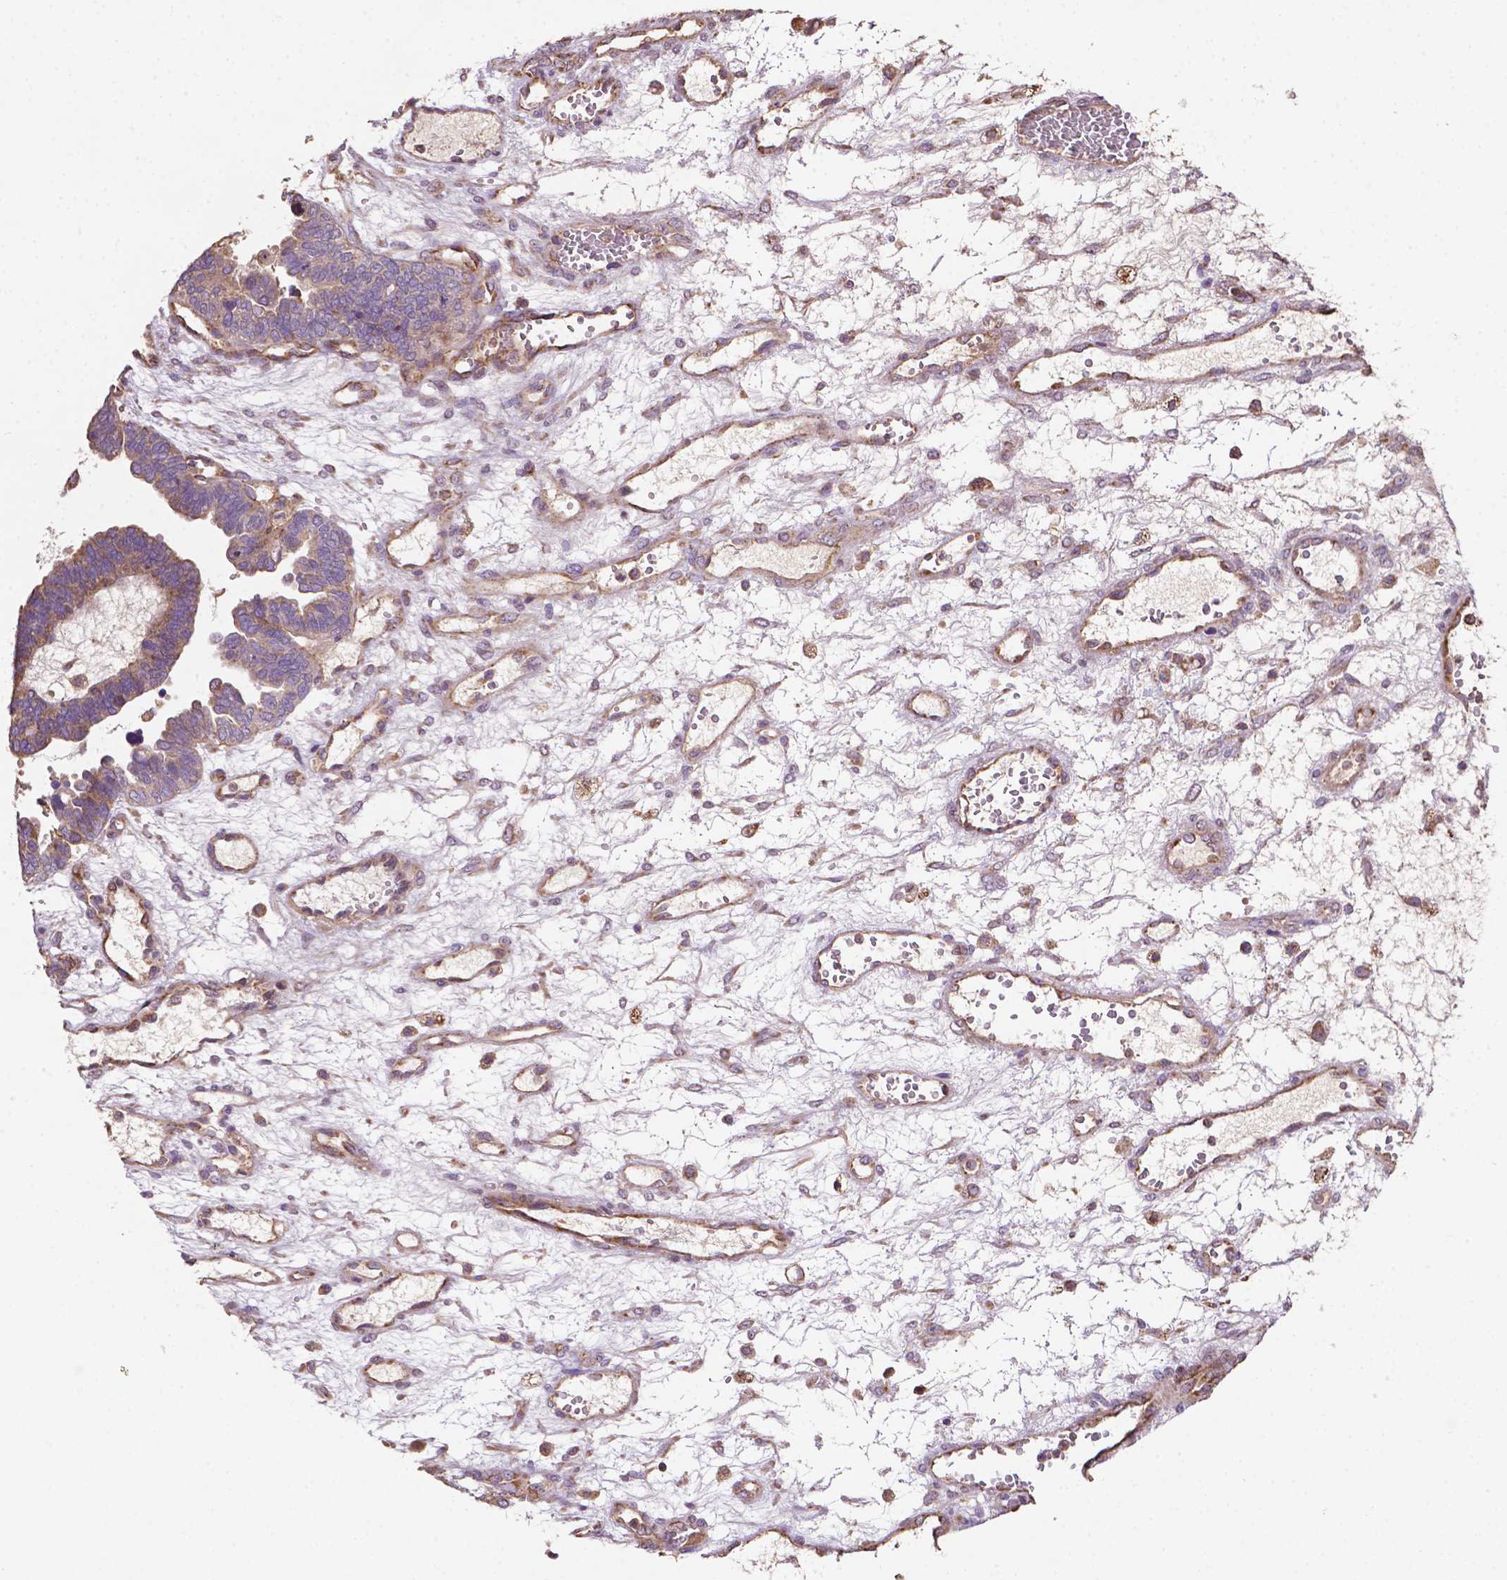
{"staining": {"intensity": "weak", "quantity": "25%-75%", "location": "cytoplasmic/membranous"}, "tissue": "ovarian cancer", "cell_type": "Tumor cells", "image_type": "cancer", "snomed": [{"axis": "morphology", "description": "Cystadenocarcinoma, serous, NOS"}, {"axis": "topography", "description": "Ovary"}], "caption": "Immunohistochemical staining of human serous cystadenocarcinoma (ovarian) reveals low levels of weak cytoplasmic/membranous staining in about 25%-75% of tumor cells. Using DAB (3,3'-diaminobenzidine) (brown) and hematoxylin (blue) stains, captured at high magnification using brightfield microscopy.", "gene": "LRR1", "patient": {"sex": "female", "age": 51}}